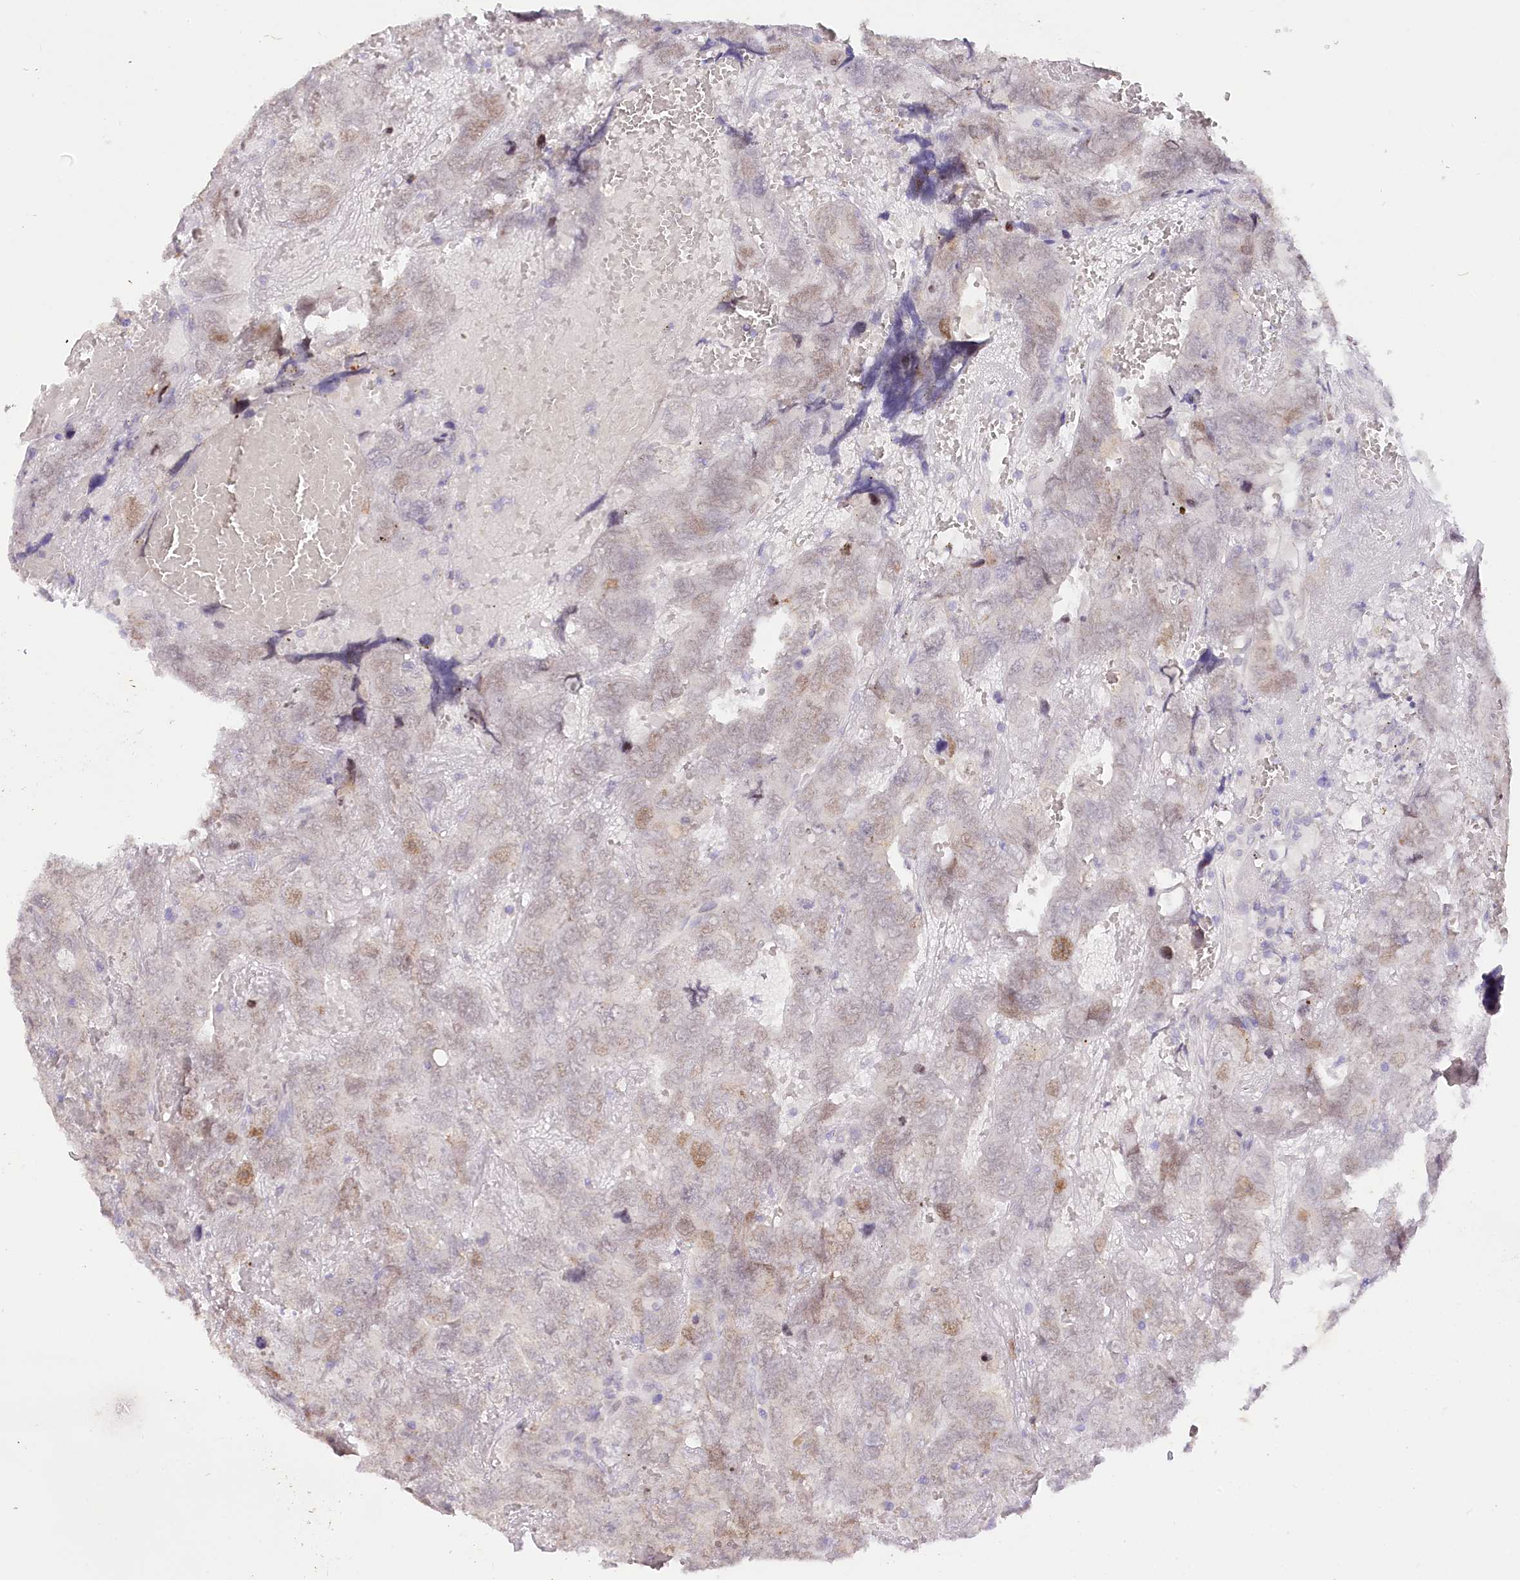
{"staining": {"intensity": "moderate", "quantity": "<25%", "location": "nuclear"}, "tissue": "testis cancer", "cell_type": "Tumor cells", "image_type": "cancer", "snomed": [{"axis": "morphology", "description": "Carcinoma, Embryonal, NOS"}, {"axis": "topography", "description": "Testis"}], "caption": "A photomicrograph showing moderate nuclear expression in approximately <25% of tumor cells in embryonal carcinoma (testis), as visualized by brown immunohistochemical staining.", "gene": "TP53", "patient": {"sex": "male", "age": 45}}